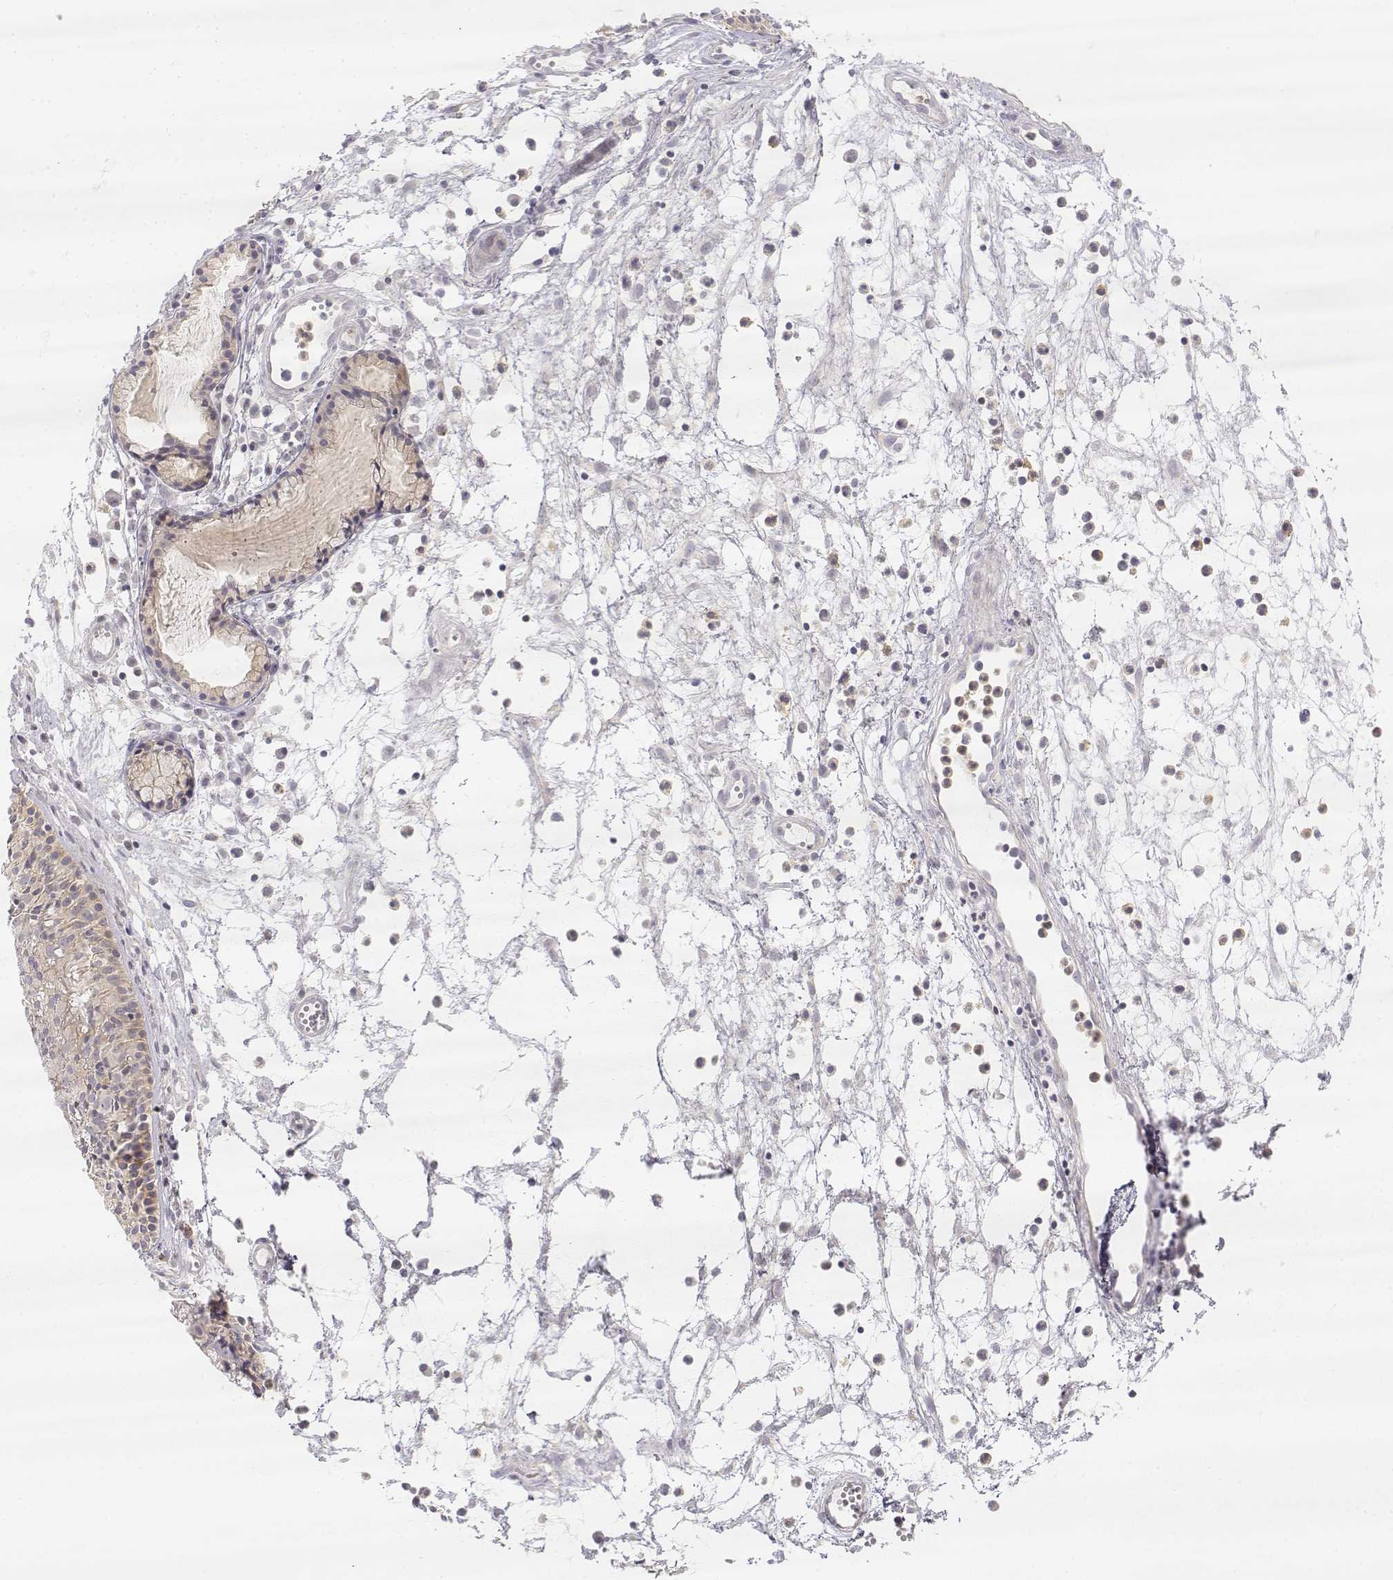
{"staining": {"intensity": "weak", "quantity": "<25%", "location": "cytoplasmic/membranous"}, "tissue": "nasopharynx", "cell_type": "Respiratory epithelial cells", "image_type": "normal", "snomed": [{"axis": "morphology", "description": "Normal tissue, NOS"}, {"axis": "topography", "description": "Nasopharynx"}], "caption": "Immunohistochemistry (IHC) of unremarkable human nasopharynx shows no positivity in respiratory epithelial cells. (DAB immunohistochemistry (IHC) with hematoxylin counter stain).", "gene": "GLIPR1L2", "patient": {"sex": "male", "age": 31}}